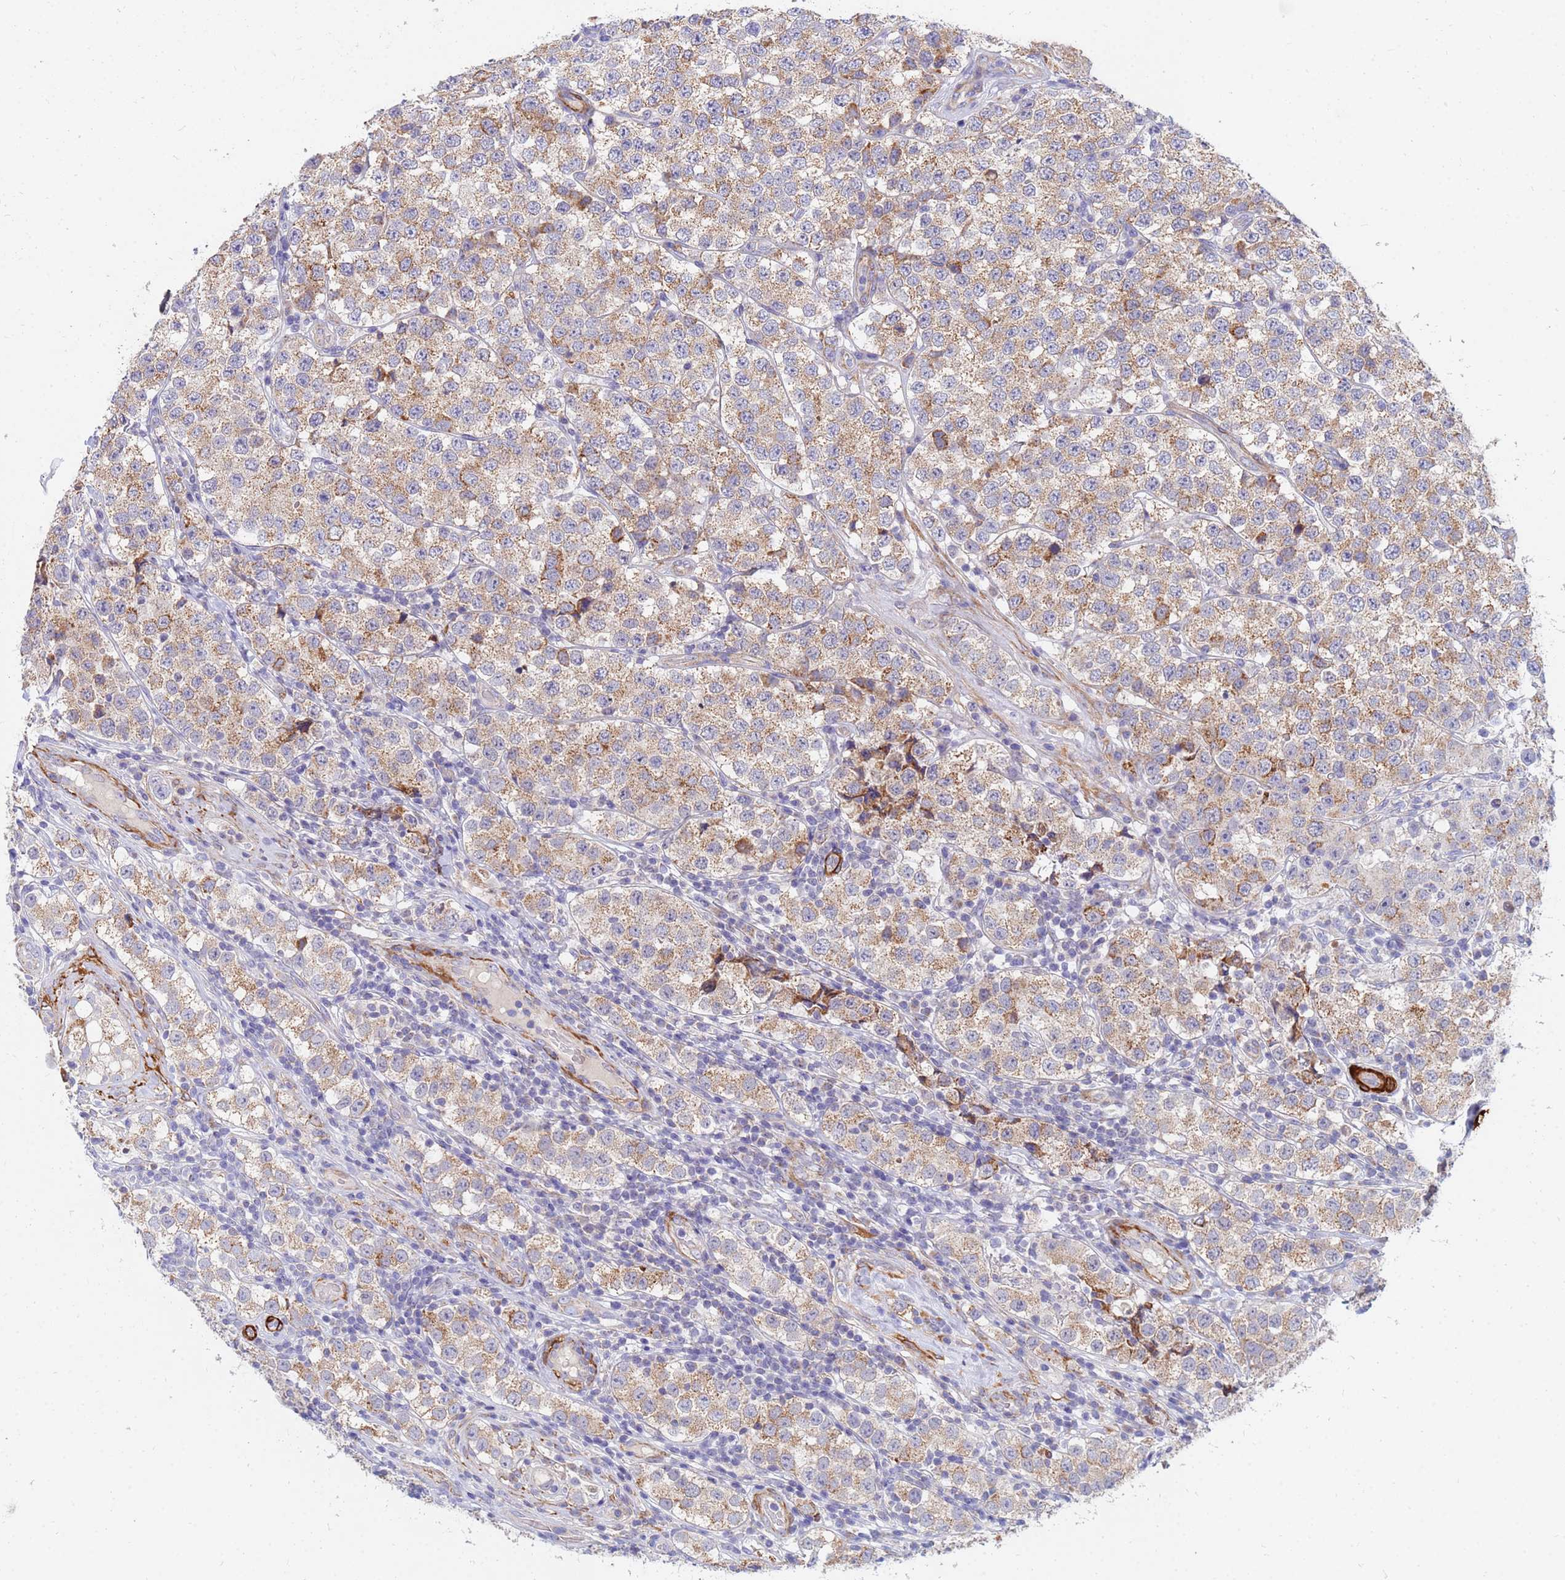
{"staining": {"intensity": "moderate", "quantity": ">75%", "location": "cytoplasmic/membranous"}, "tissue": "testis cancer", "cell_type": "Tumor cells", "image_type": "cancer", "snomed": [{"axis": "morphology", "description": "Seminoma, NOS"}, {"axis": "topography", "description": "Testis"}], "caption": "Tumor cells exhibit moderate cytoplasmic/membranous expression in approximately >75% of cells in testis seminoma.", "gene": "SDR39U1", "patient": {"sex": "male", "age": 34}}